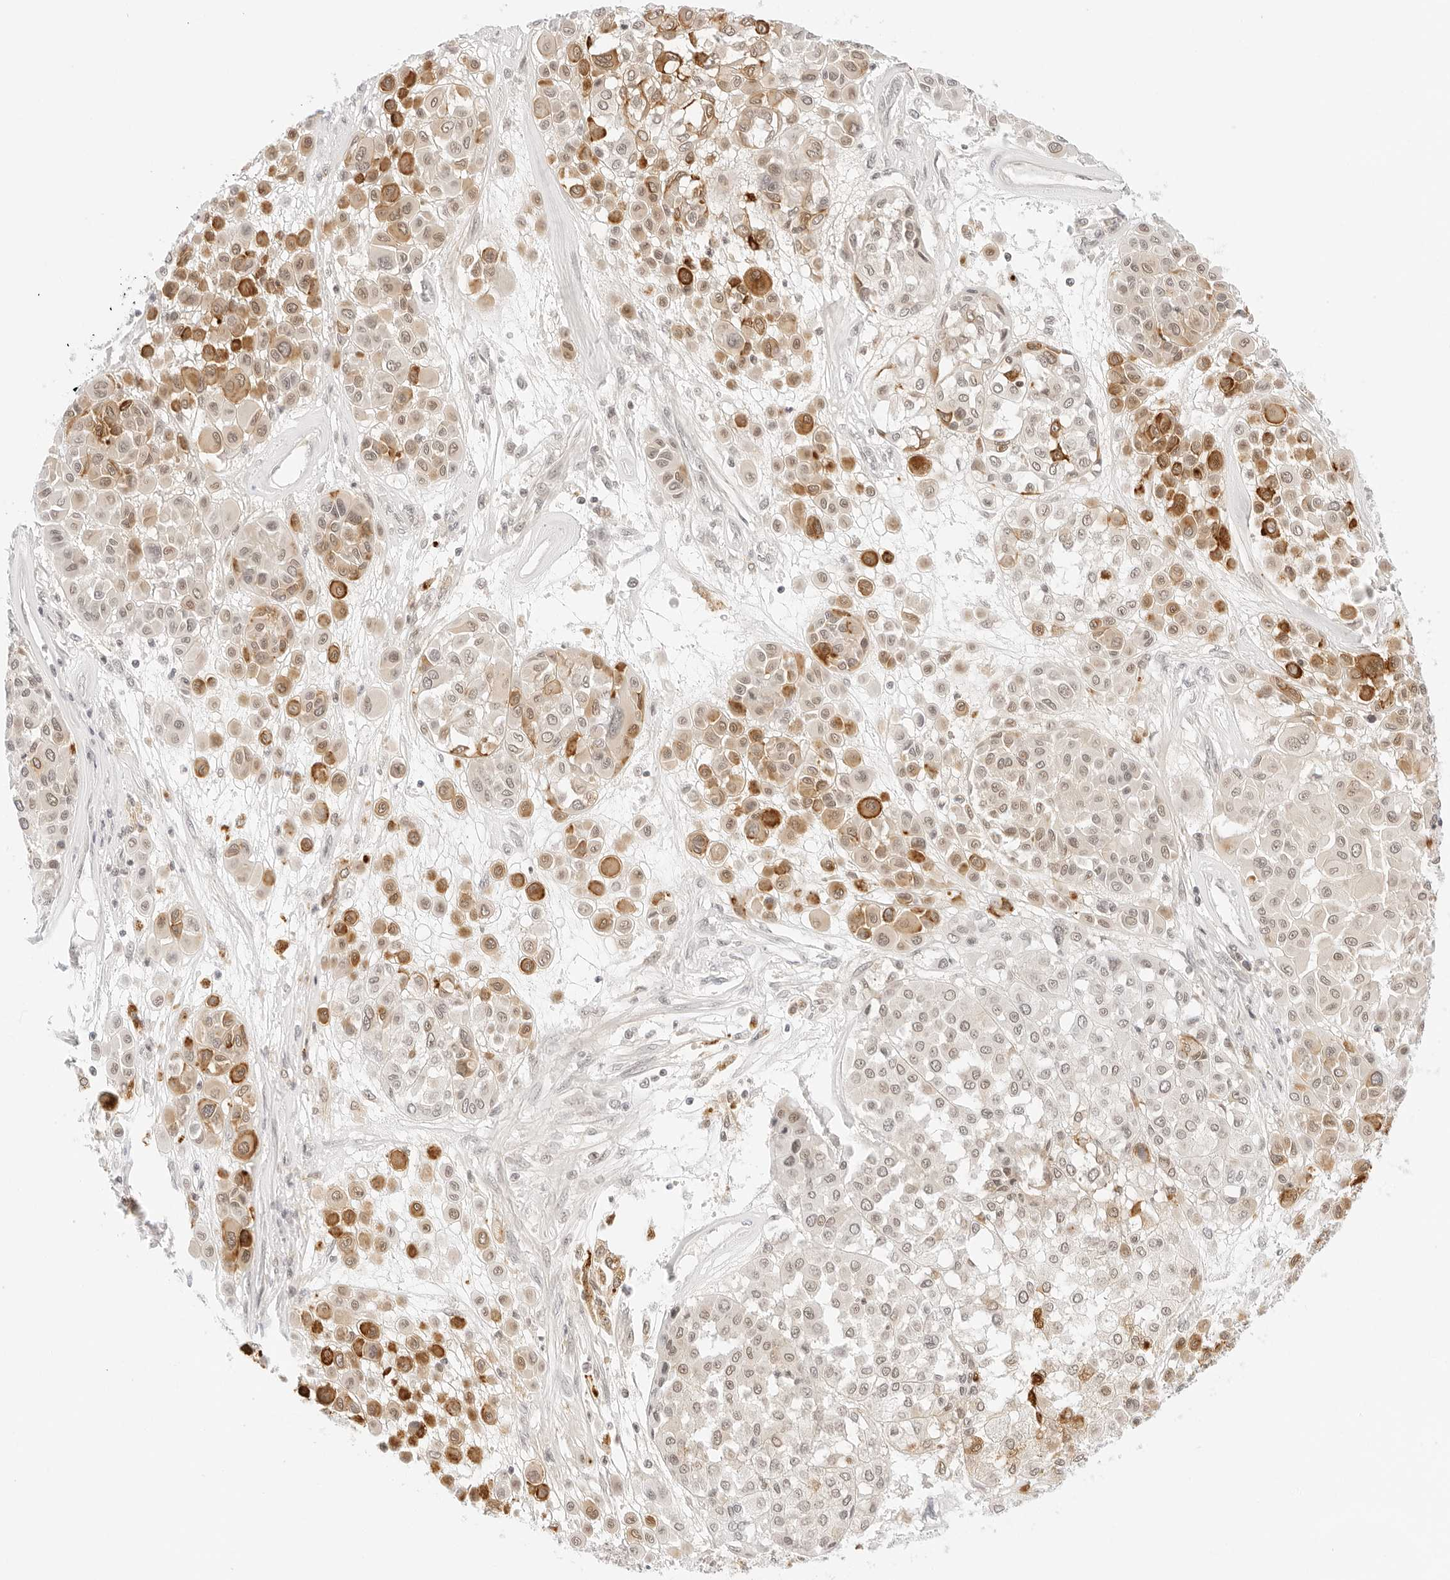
{"staining": {"intensity": "moderate", "quantity": "25%-75%", "location": "cytoplasmic/membranous,nuclear"}, "tissue": "melanoma", "cell_type": "Tumor cells", "image_type": "cancer", "snomed": [{"axis": "morphology", "description": "Malignant melanoma, Metastatic site"}, {"axis": "topography", "description": "Soft tissue"}], "caption": "The image displays staining of malignant melanoma (metastatic site), revealing moderate cytoplasmic/membranous and nuclear protein expression (brown color) within tumor cells. The staining is performed using DAB brown chromogen to label protein expression. The nuclei are counter-stained blue using hematoxylin.", "gene": "POLR3C", "patient": {"sex": "male", "age": 41}}